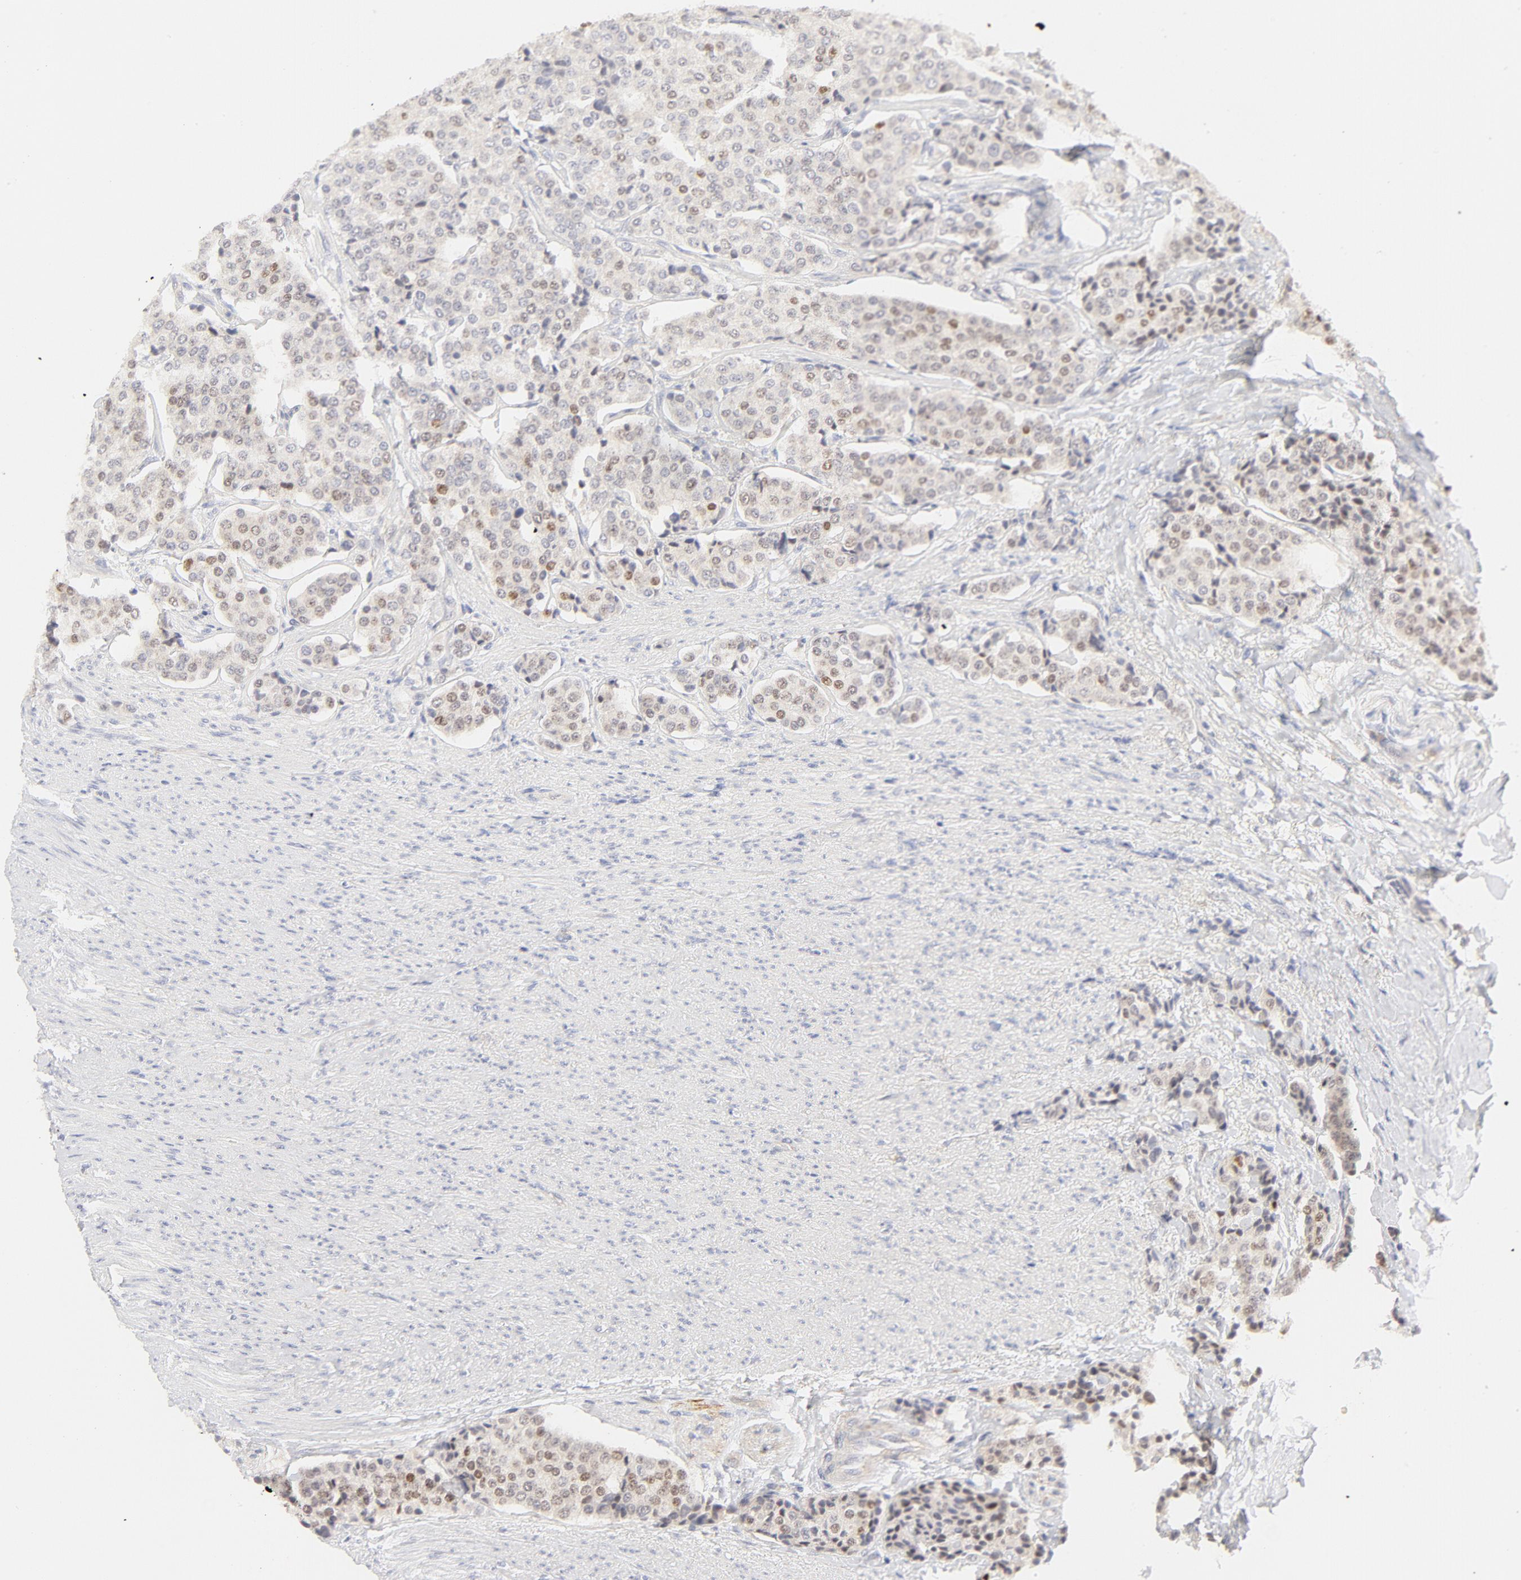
{"staining": {"intensity": "weak", "quantity": "25%-75%", "location": "cytoplasmic/membranous,nuclear"}, "tissue": "carcinoid", "cell_type": "Tumor cells", "image_type": "cancer", "snomed": [{"axis": "morphology", "description": "Carcinoid, malignant, NOS"}, {"axis": "topography", "description": "Colon"}], "caption": "DAB (3,3'-diaminobenzidine) immunohistochemical staining of human carcinoid exhibits weak cytoplasmic/membranous and nuclear protein expression in about 25%-75% of tumor cells.", "gene": "NKX2-2", "patient": {"sex": "female", "age": 61}}